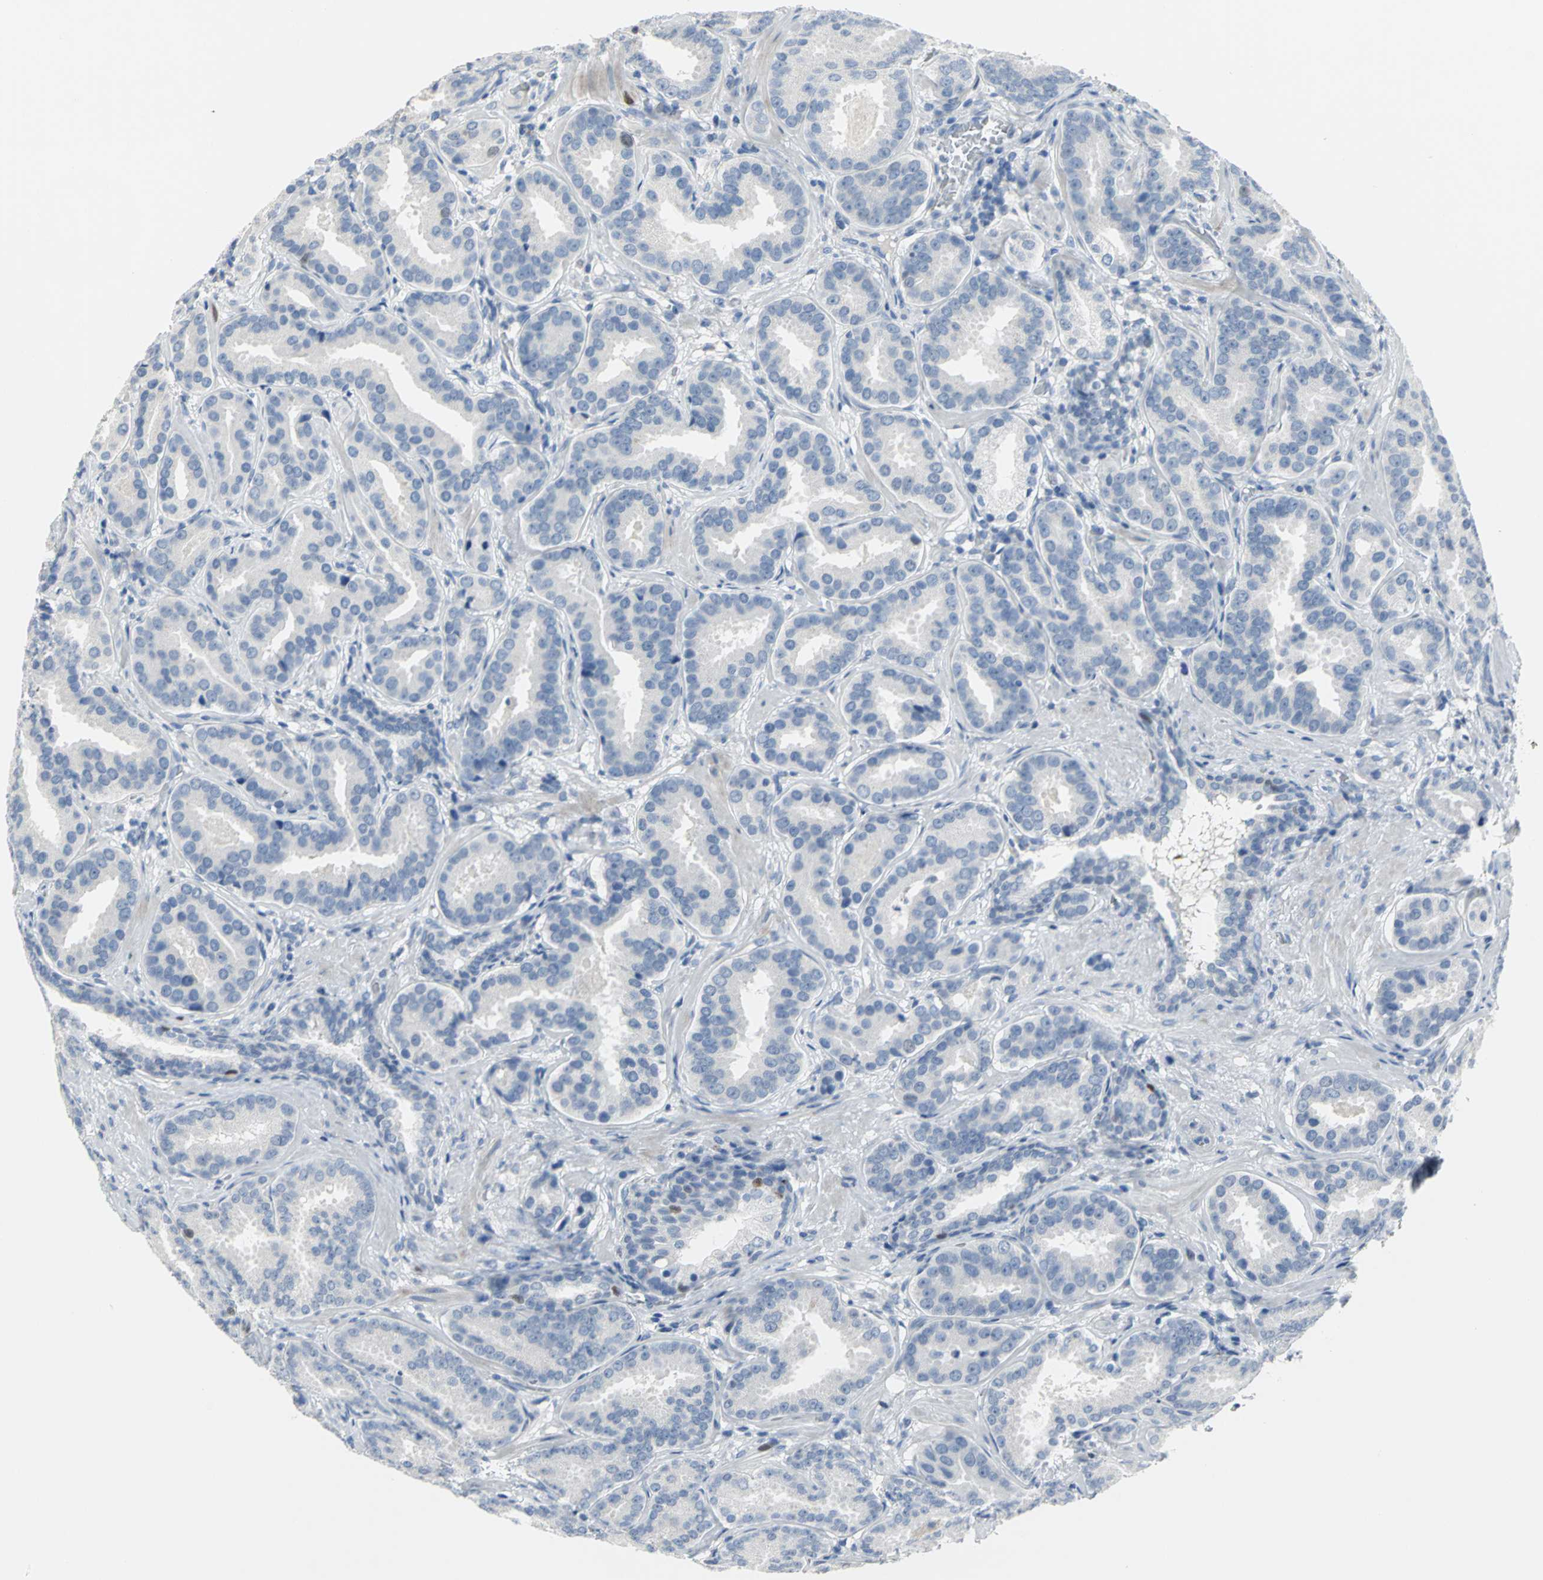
{"staining": {"intensity": "moderate", "quantity": "<25%", "location": "nuclear"}, "tissue": "prostate cancer", "cell_type": "Tumor cells", "image_type": "cancer", "snomed": [{"axis": "morphology", "description": "Adenocarcinoma, Low grade"}, {"axis": "topography", "description": "Prostate"}], "caption": "Prostate low-grade adenocarcinoma stained for a protein reveals moderate nuclear positivity in tumor cells. The protein of interest is stained brown, and the nuclei are stained in blue (DAB IHC with brightfield microscopy, high magnification).", "gene": "MCM3", "patient": {"sex": "male", "age": 59}}